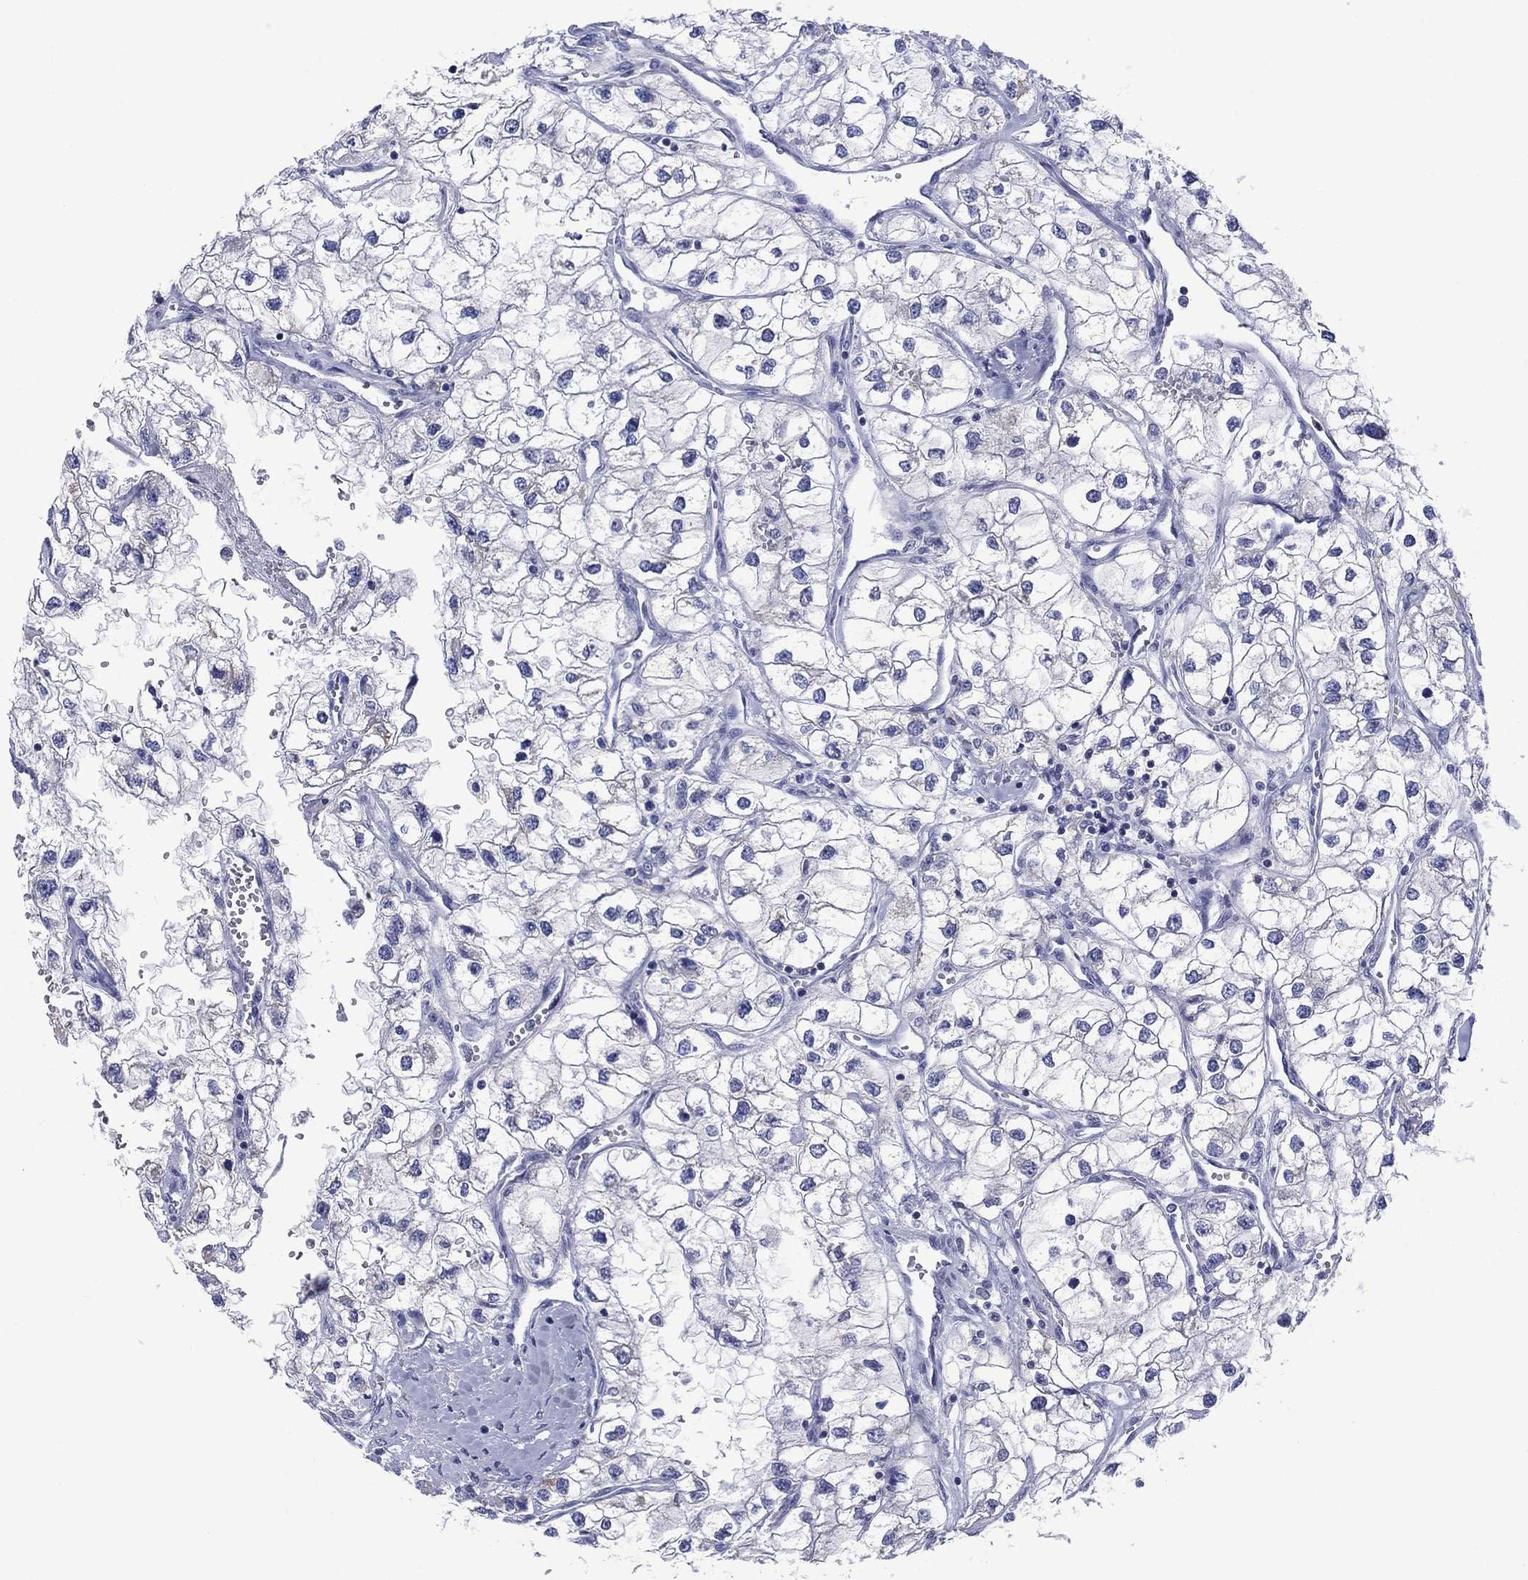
{"staining": {"intensity": "negative", "quantity": "none", "location": "none"}, "tissue": "renal cancer", "cell_type": "Tumor cells", "image_type": "cancer", "snomed": [{"axis": "morphology", "description": "Adenocarcinoma, NOS"}, {"axis": "topography", "description": "Kidney"}], "caption": "High magnification brightfield microscopy of adenocarcinoma (renal) stained with DAB (brown) and counterstained with hematoxylin (blue): tumor cells show no significant positivity. The staining is performed using DAB (3,3'-diaminobenzidine) brown chromogen with nuclei counter-stained in using hematoxylin.", "gene": "FER1L6", "patient": {"sex": "male", "age": 59}}